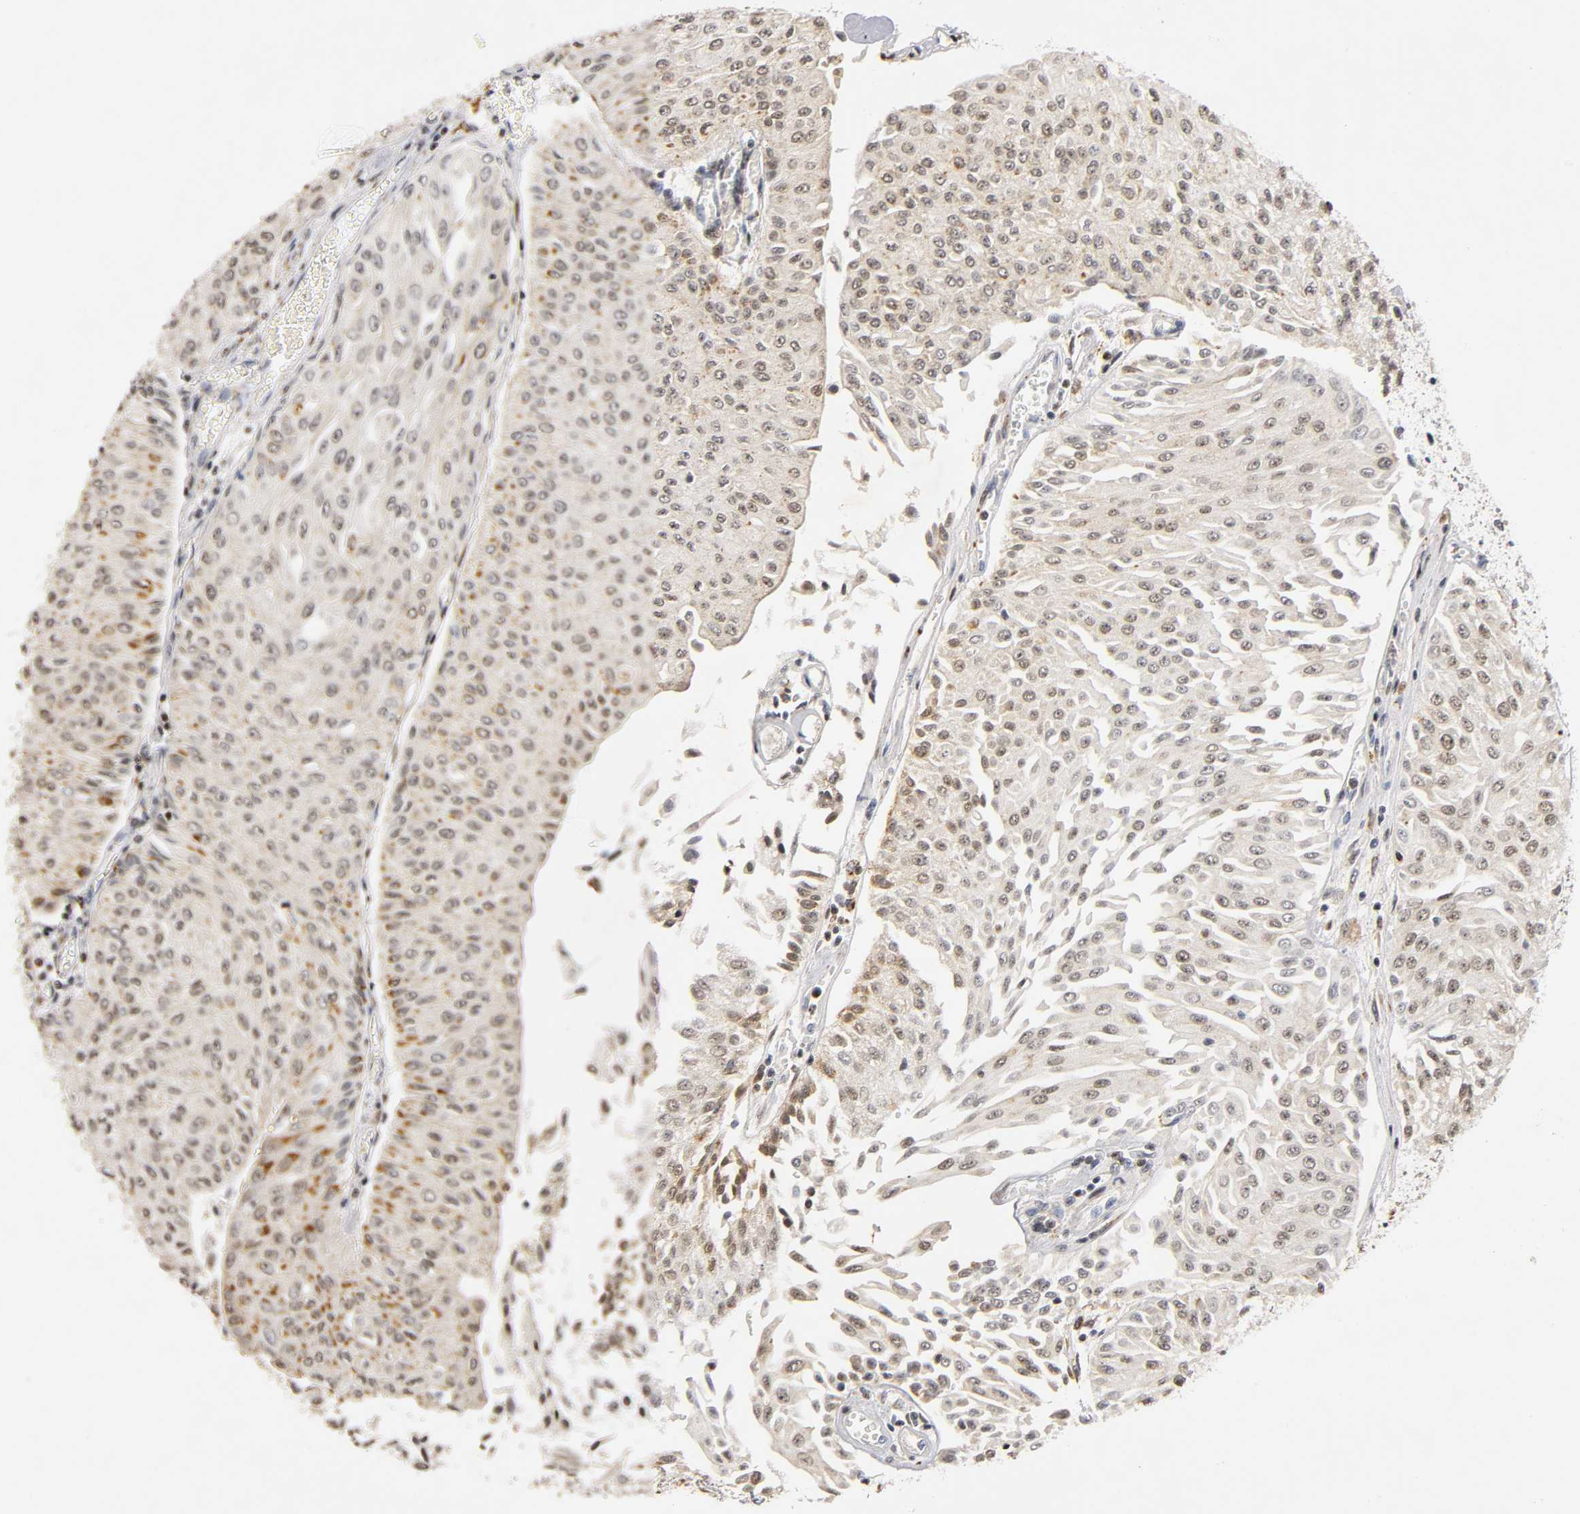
{"staining": {"intensity": "weak", "quantity": ">75%", "location": "nuclear"}, "tissue": "urothelial cancer", "cell_type": "Tumor cells", "image_type": "cancer", "snomed": [{"axis": "morphology", "description": "Urothelial carcinoma, Low grade"}, {"axis": "topography", "description": "Urinary bladder"}], "caption": "Tumor cells reveal low levels of weak nuclear expression in approximately >75% of cells in urothelial cancer. (brown staining indicates protein expression, while blue staining denotes nuclei).", "gene": "RUNX1", "patient": {"sex": "male", "age": 86}}